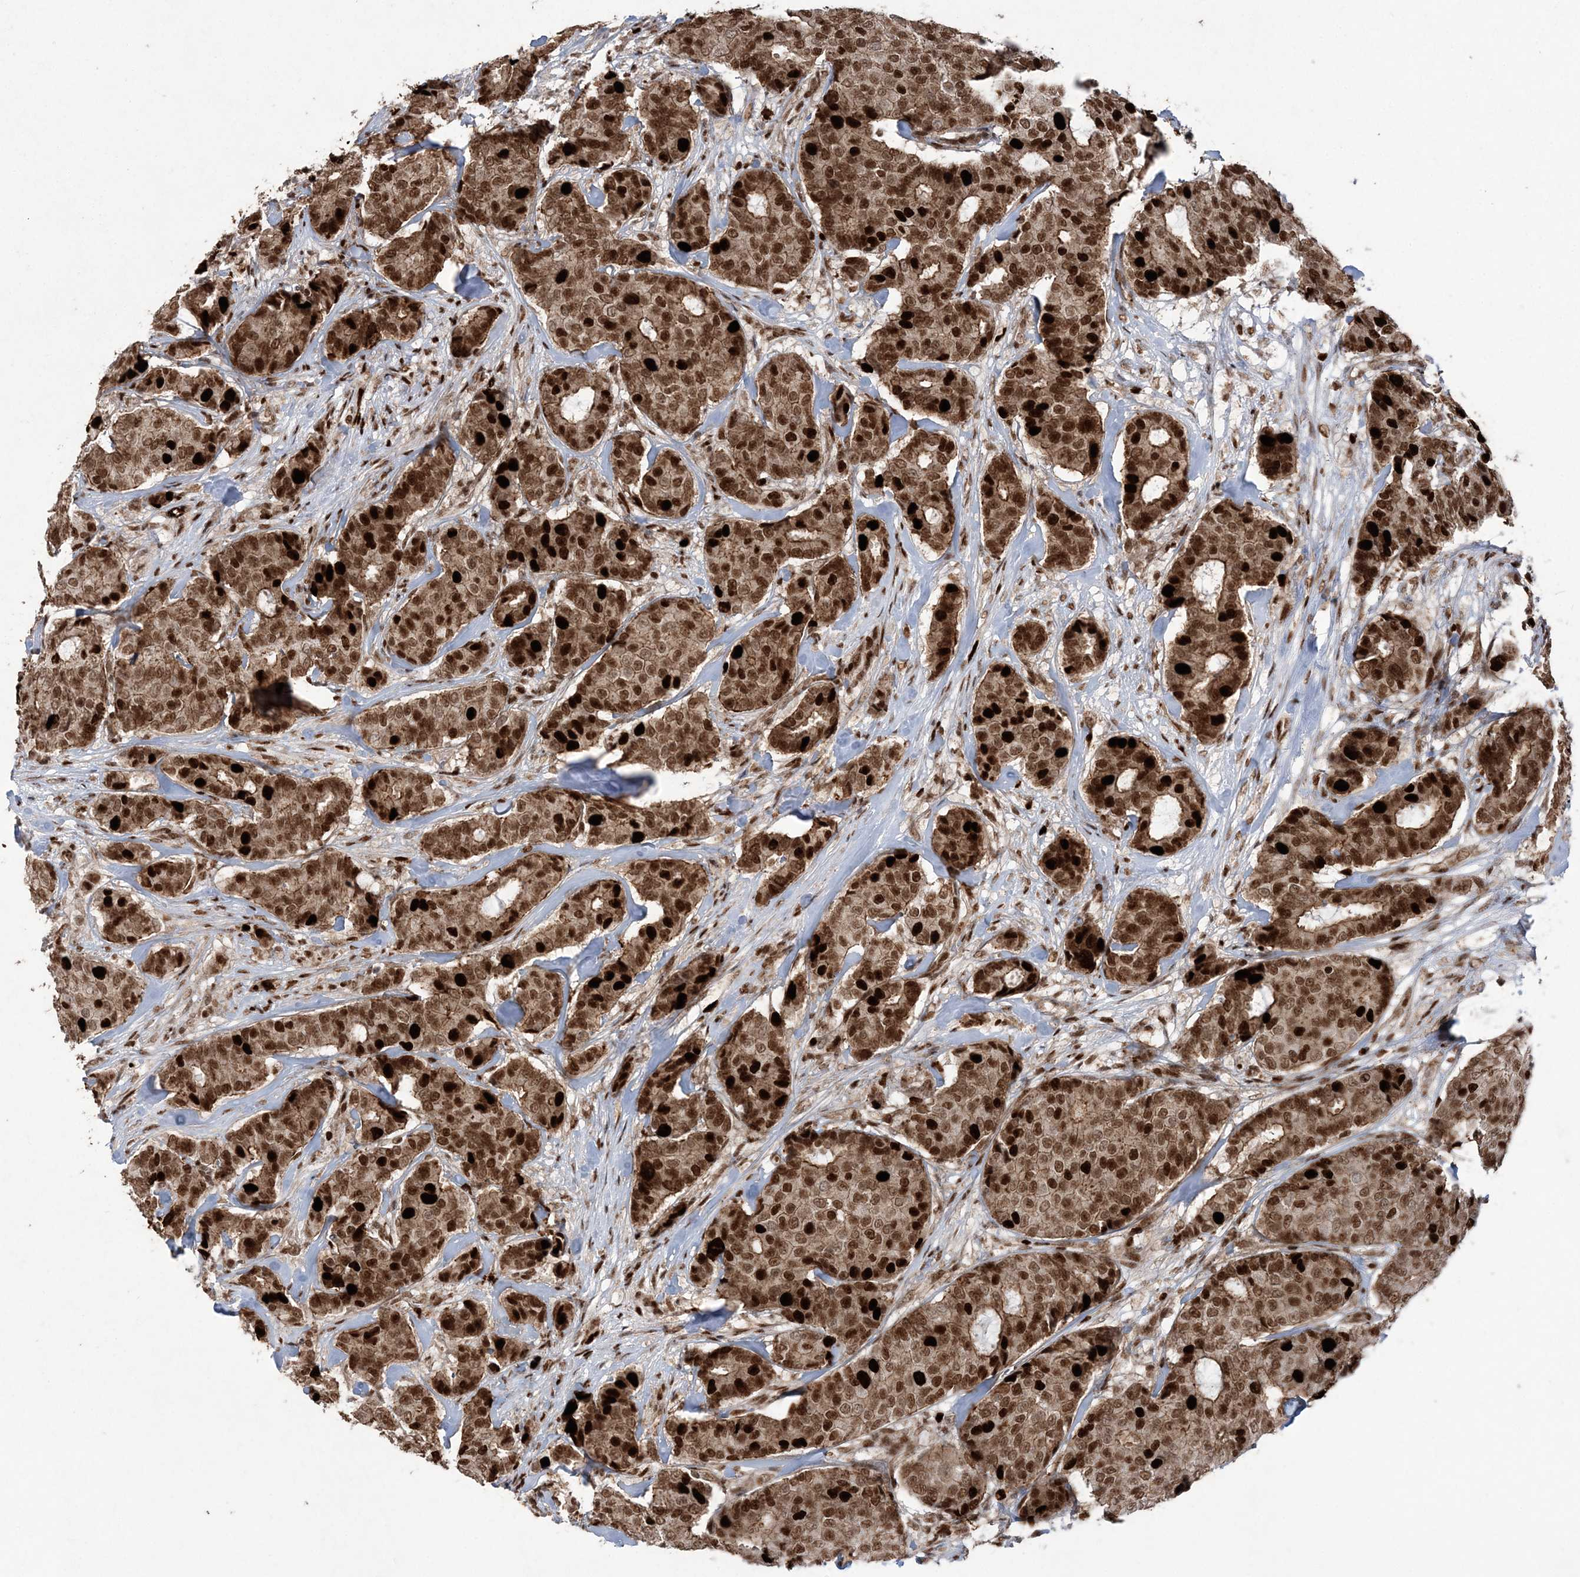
{"staining": {"intensity": "strong", "quantity": ">75%", "location": "cytoplasmic/membranous,nuclear"}, "tissue": "breast cancer", "cell_type": "Tumor cells", "image_type": "cancer", "snomed": [{"axis": "morphology", "description": "Duct carcinoma"}, {"axis": "topography", "description": "Breast"}], "caption": "The photomicrograph exhibits immunohistochemical staining of breast intraductal carcinoma. There is strong cytoplasmic/membranous and nuclear positivity is seen in approximately >75% of tumor cells.", "gene": "LIG1", "patient": {"sex": "female", "age": 75}}